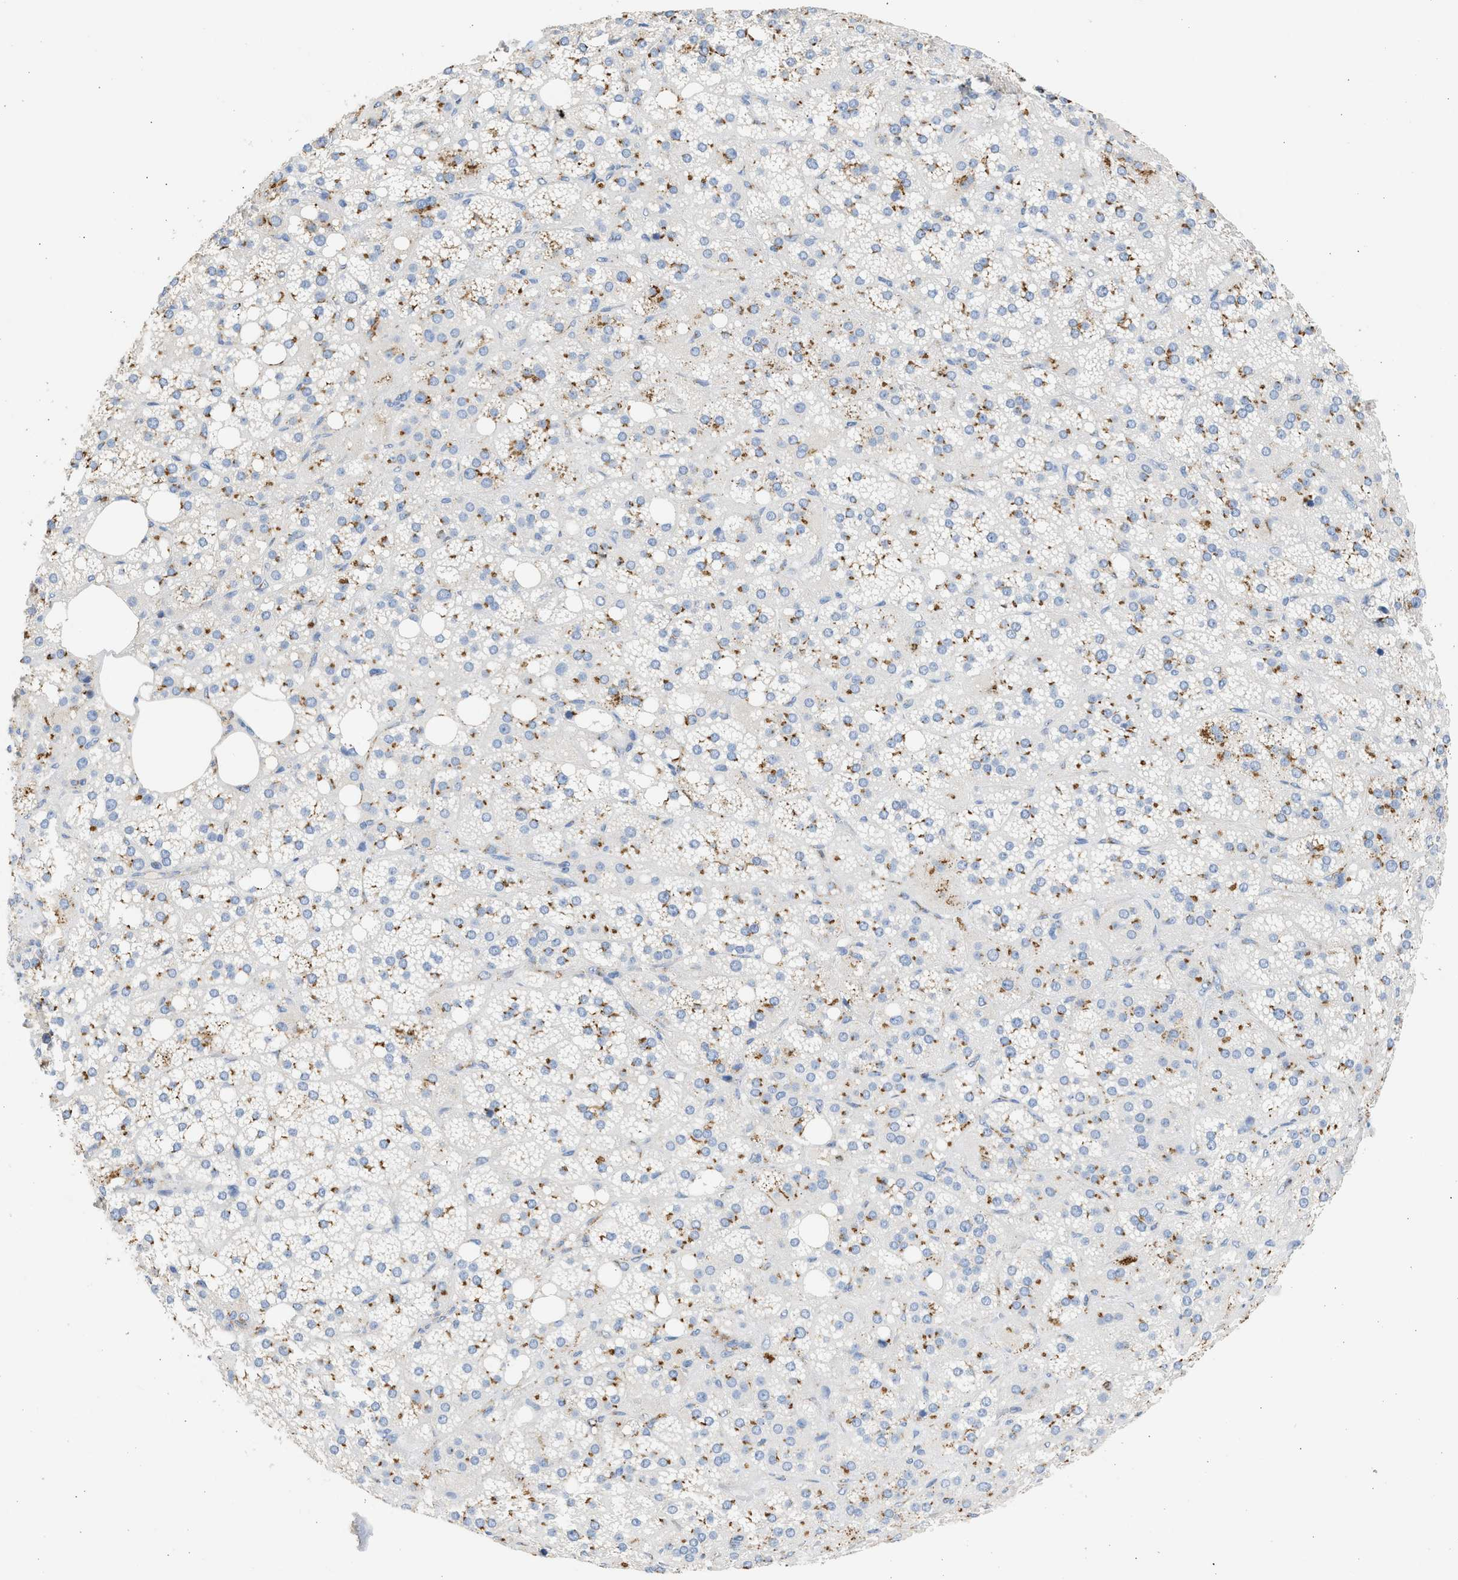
{"staining": {"intensity": "moderate", "quantity": "<25%", "location": "cytoplasmic/membranous"}, "tissue": "adrenal gland", "cell_type": "Glandular cells", "image_type": "normal", "snomed": [{"axis": "morphology", "description": "Normal tissue, NOS"}, {"axis": "topography", "description": "Adrenal gland"}], "caption": "Moderate cytoplasmic/membranous staining for a protein is present in about <25% of glandular cells of normal adrenal gland using immunohistochemistry (IHC).", "gene": "IPO8", "patient": {"sex": "female", "age": 59}}